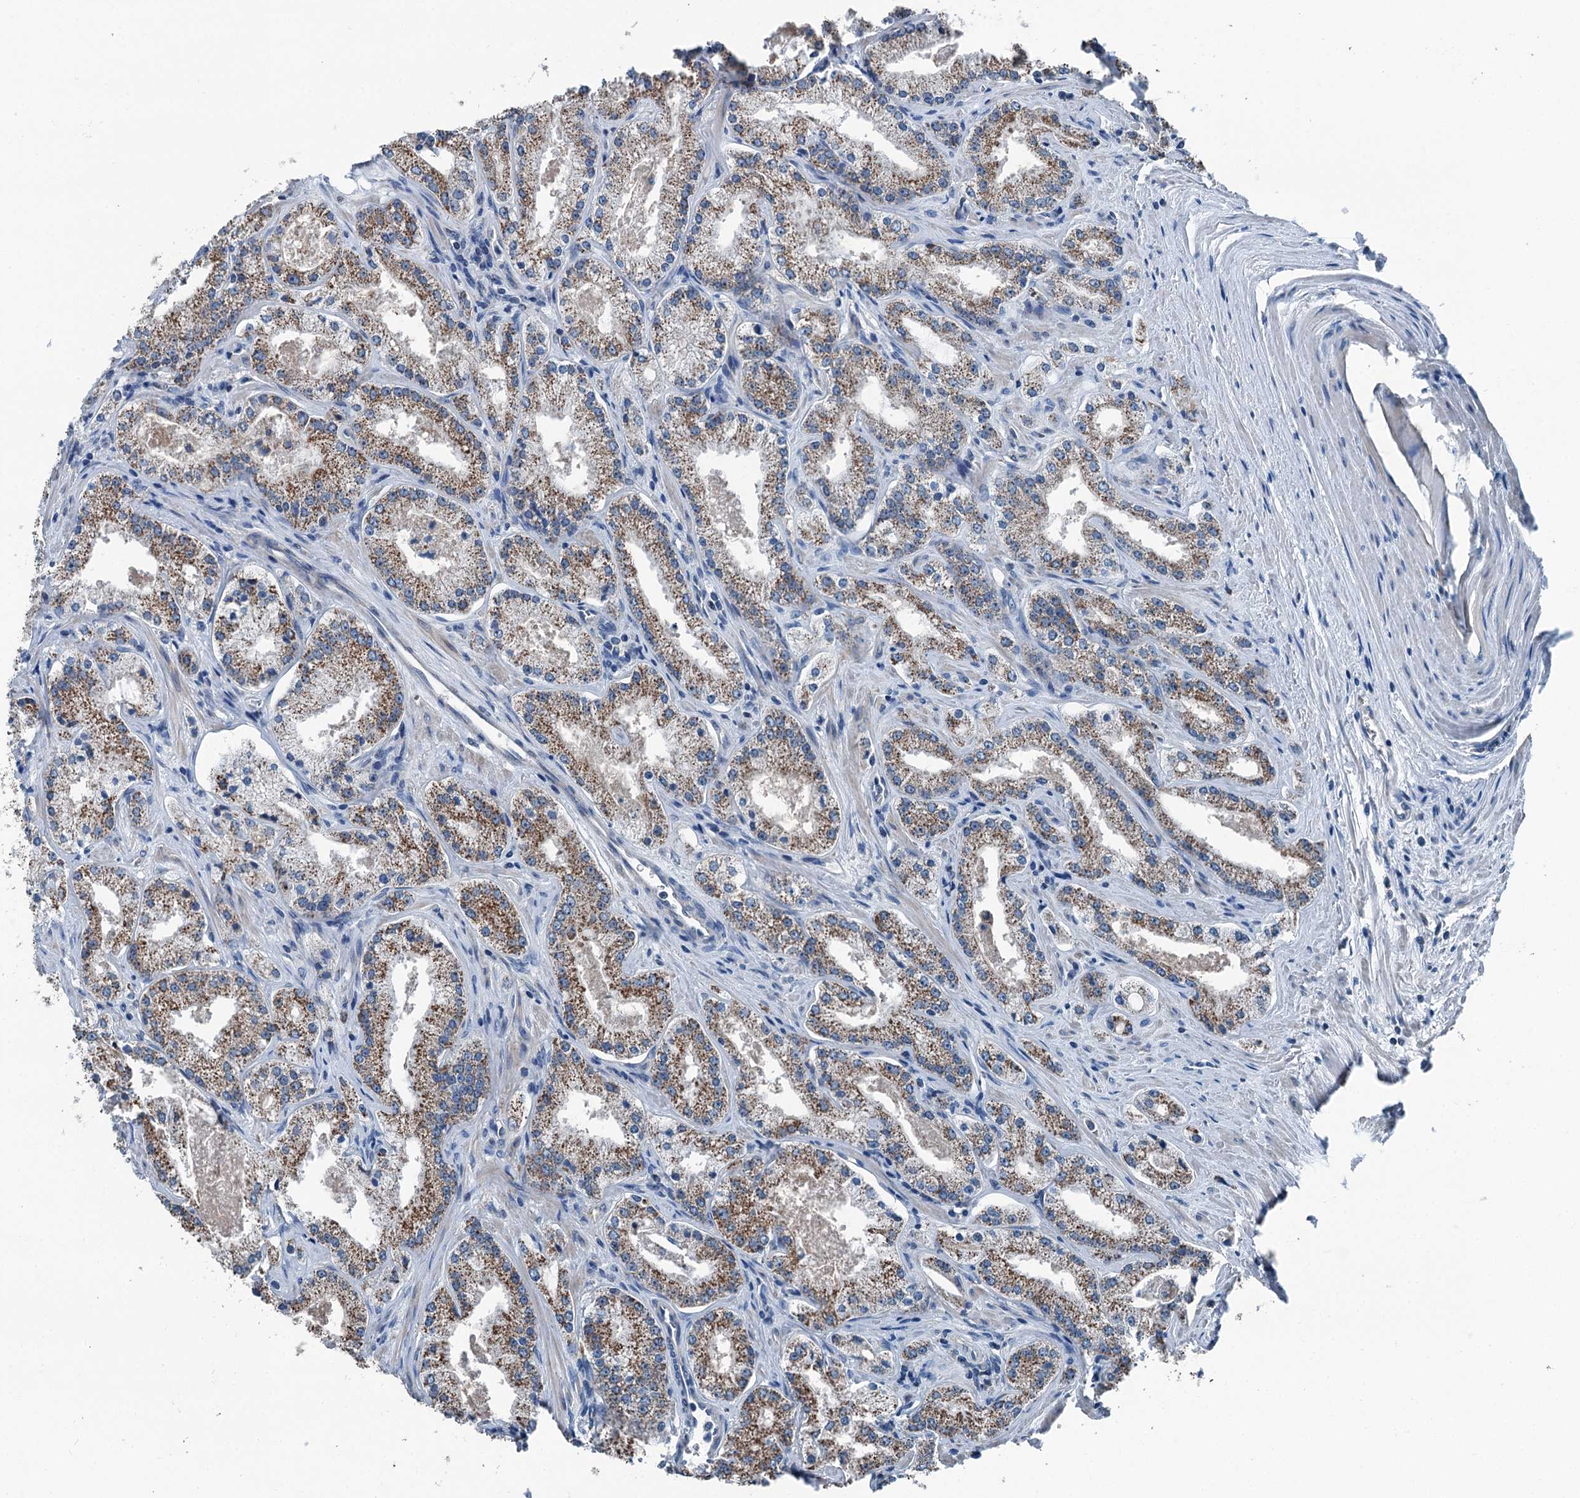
{"staining": {"intensity": "moderate", "quantity": ">75%", "location": "cytoplasmic/membranous"}, "tissue": "prostate cancer", "cell_type": "Tumor cells", "image_type": "cancer", "snomed": [{"axis": "morphology", "description": "Adenocarcinoma, Low grade"}, {"axis": "topography", "description": "Prostate"}], "caption": "Immunohistochemistry micrograph of prostate cancer stained for a protein (brown), which displays medium levels of moderate cytoplasmic/membranous staining in about >75% of tumor cells.", "gene": "TRPT1", "patient": {"sex": "male", "age": 69}}